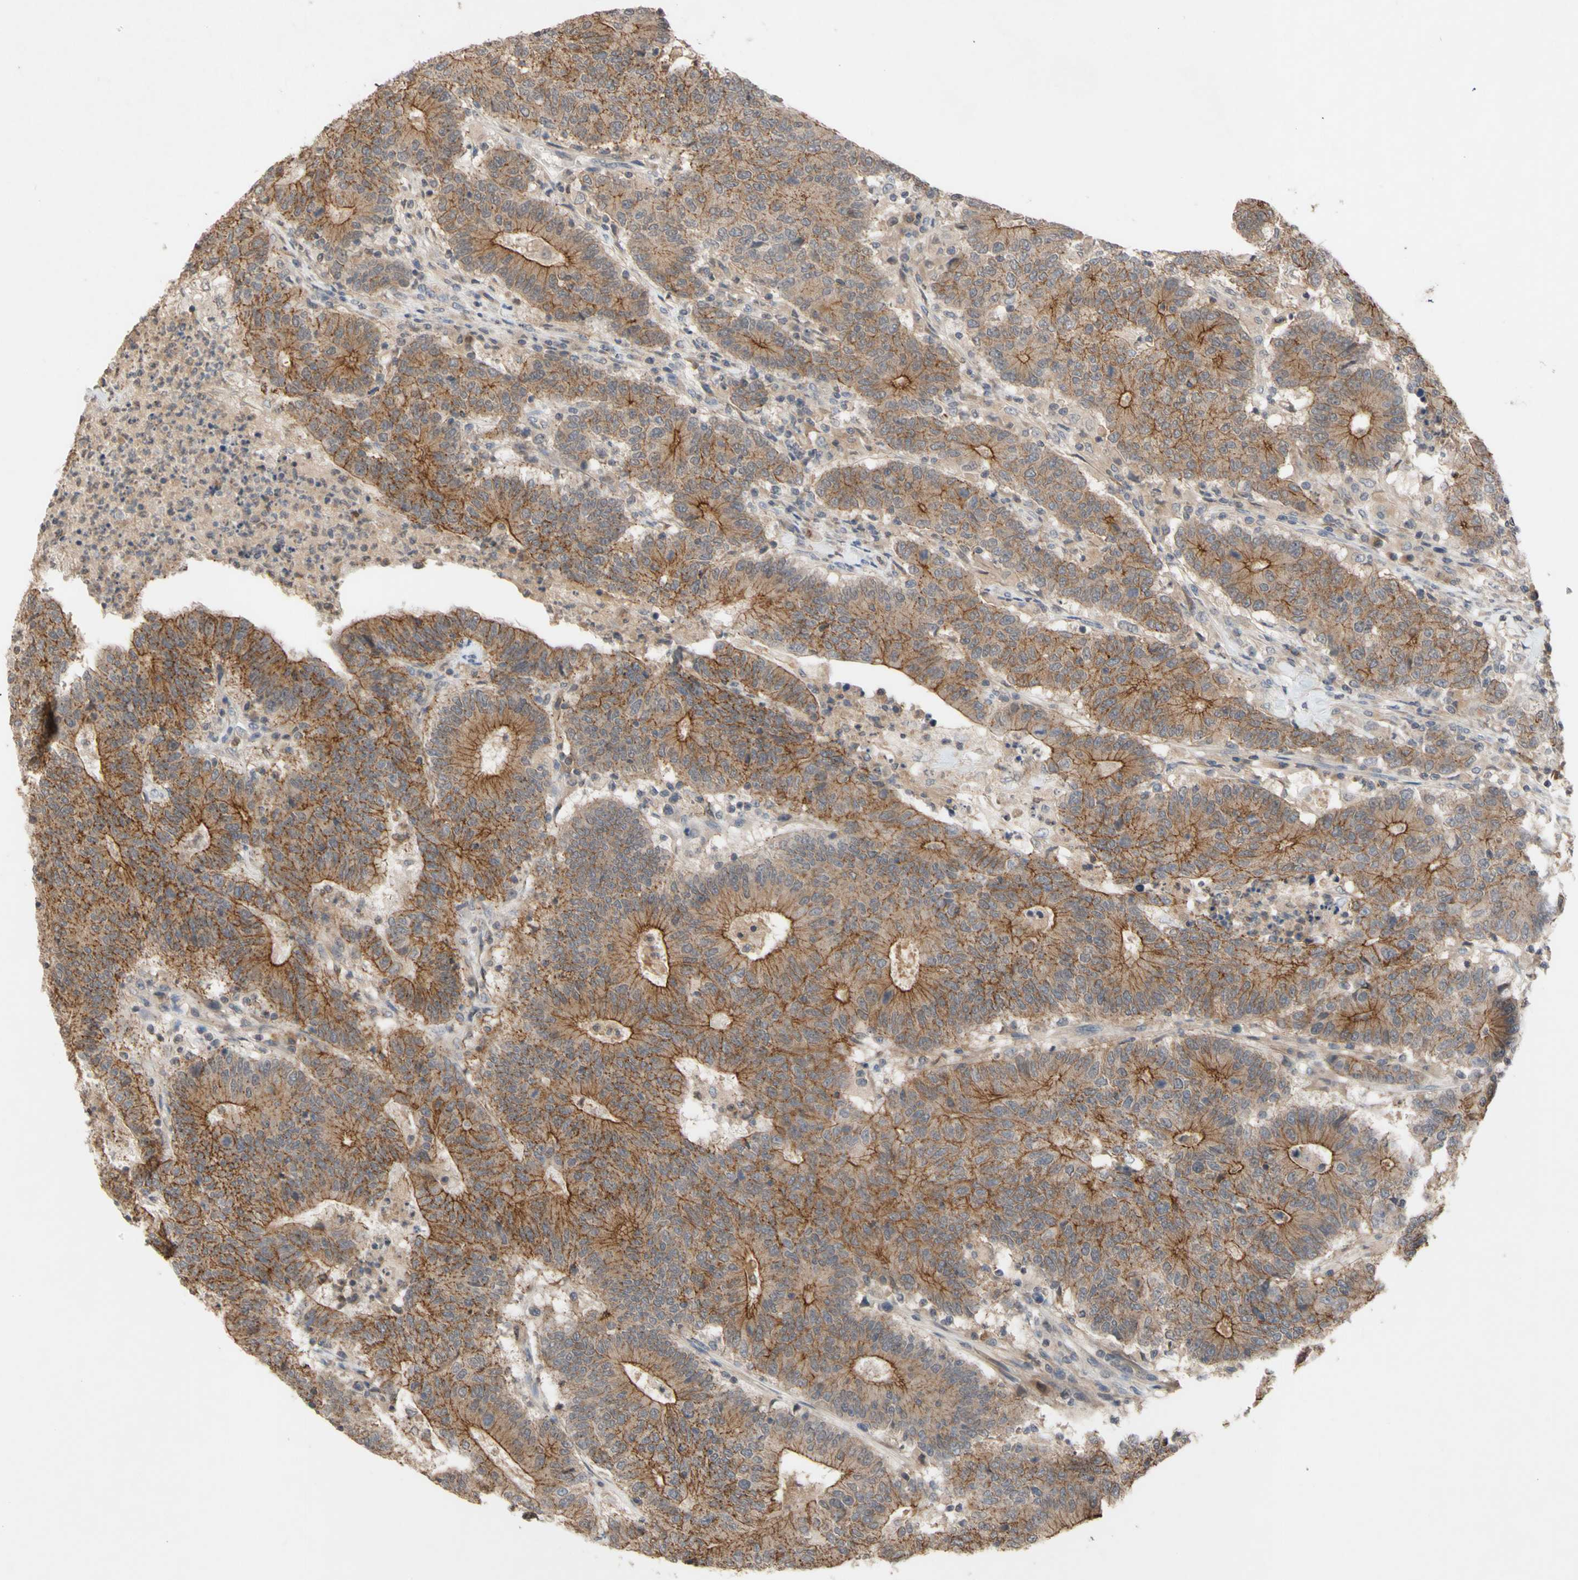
{"staining": {"intensity": "moderate", "quantity": ">75%", "location": "cytoplasmic/membranous"}, "tissue": "colorectal cancer", "cell_type": "Tumor cells", "image_type": "cancer", "snomed": [{"axis": "morphology", "description": "Normal tissue, NOS"}, {"axis": "morphology", "description": "Adenocarcinoma, NOS"}, {"axis": "topography", "description": "Colon"}], "caption": "Colorectal cancer (adenocarcinoma) stained for a protein demonstrates moderate cytoplasmic/membranous positivity in tumor cells. Nuclei are stained in blue.", "gene": "NECTIN3", "patient": {"sex": "female", "age": 75}}